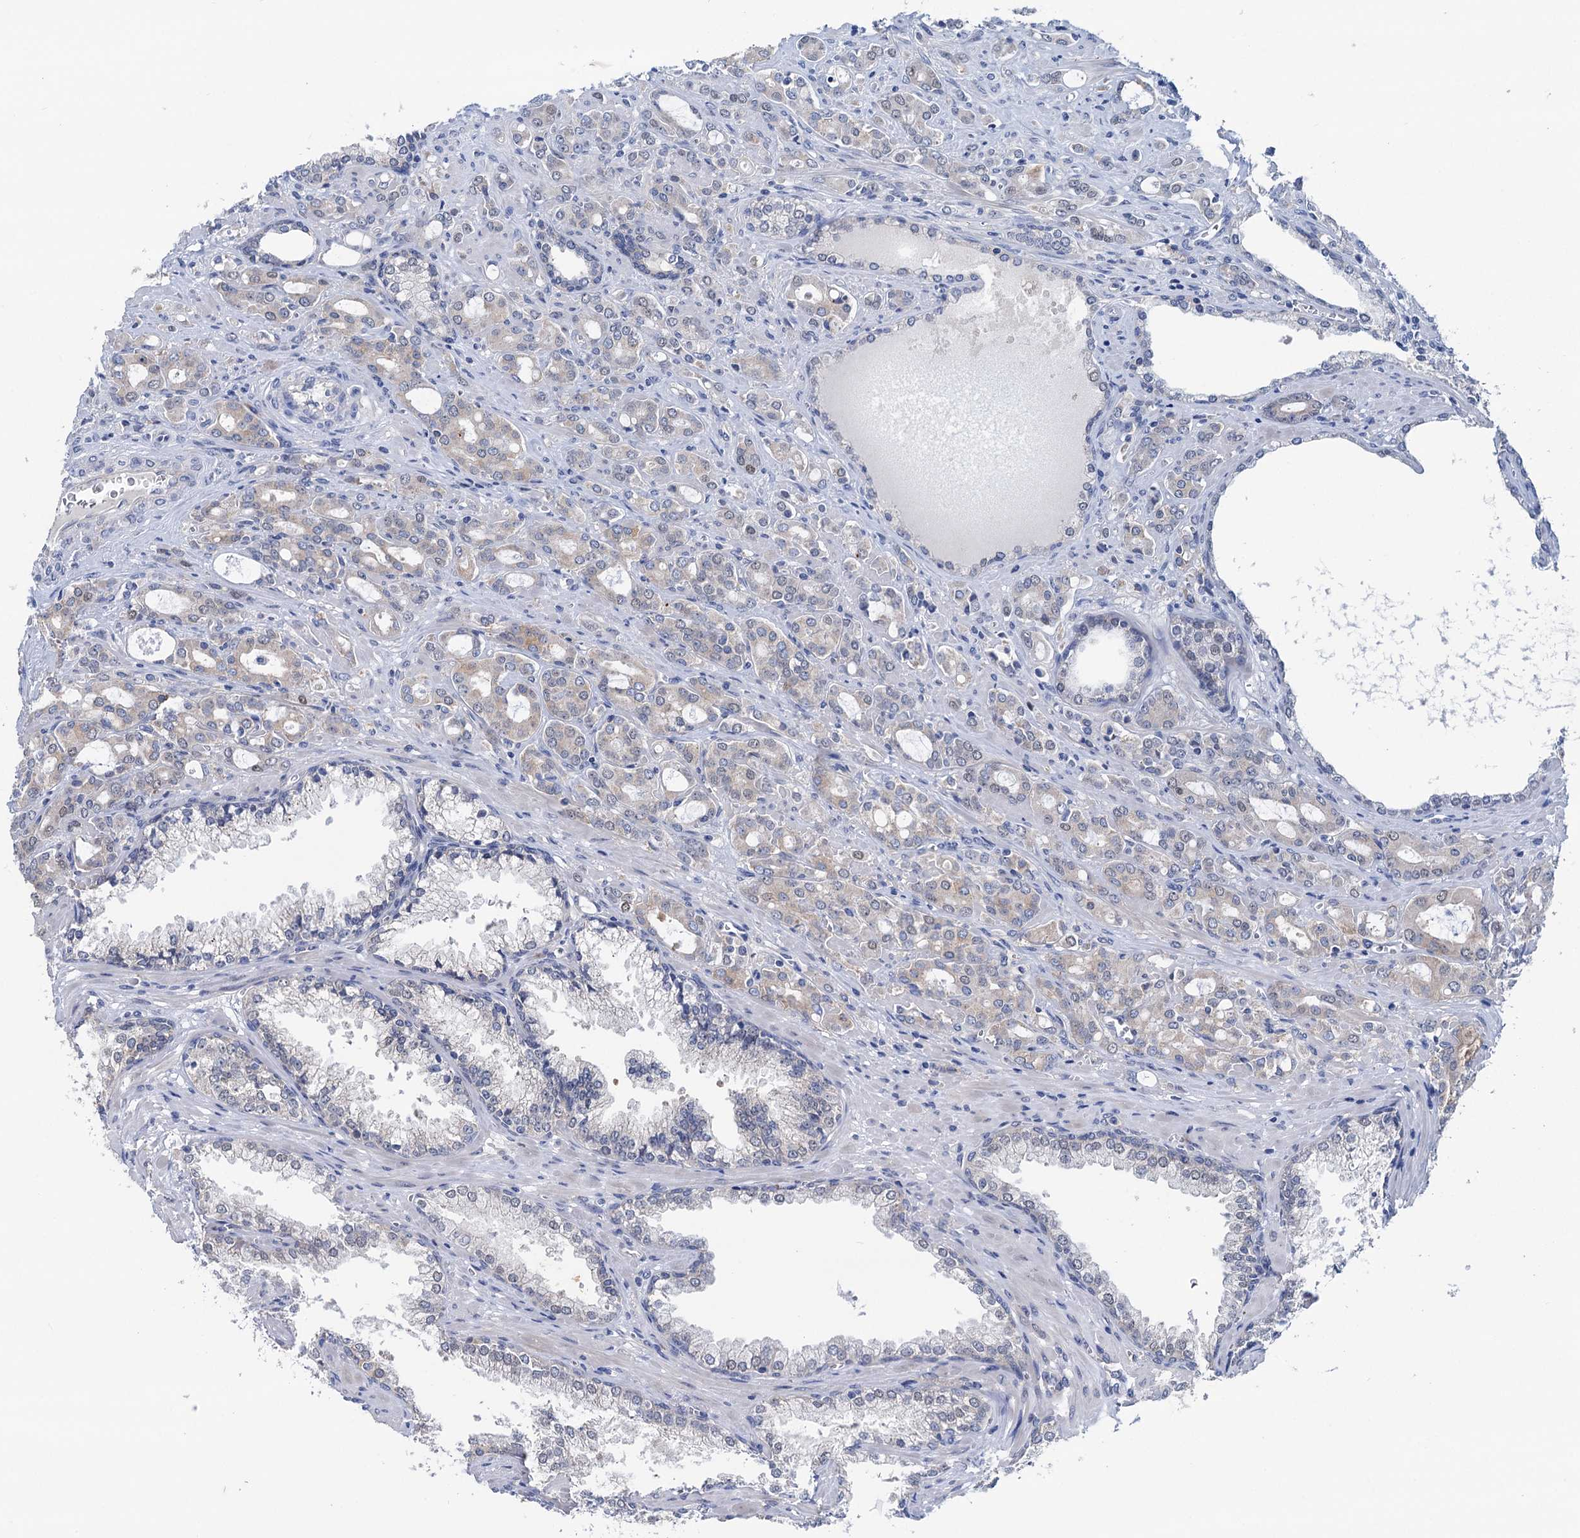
{"staining": {"intensity": "weak", "quantity": "<25%", "location": "cytoplasmic/membranous,nuclear"}, "tissue": "prostate cancer", "cell_type": "Tumor cells", "image_type": "cancer", "snomed": [{"axis": "morphology", "description": "Adenocarcinoma, High grade"}, {"axis": "topography", "description": "Prostate"}], "caption": "Prostate cancer (high-grade adenocarcinoma) was stained to show a protein in brown. There is no significant positivity in tumor cells.", "gene": "ZNRD2", "patient": {"sex": "male", "age": 72}}